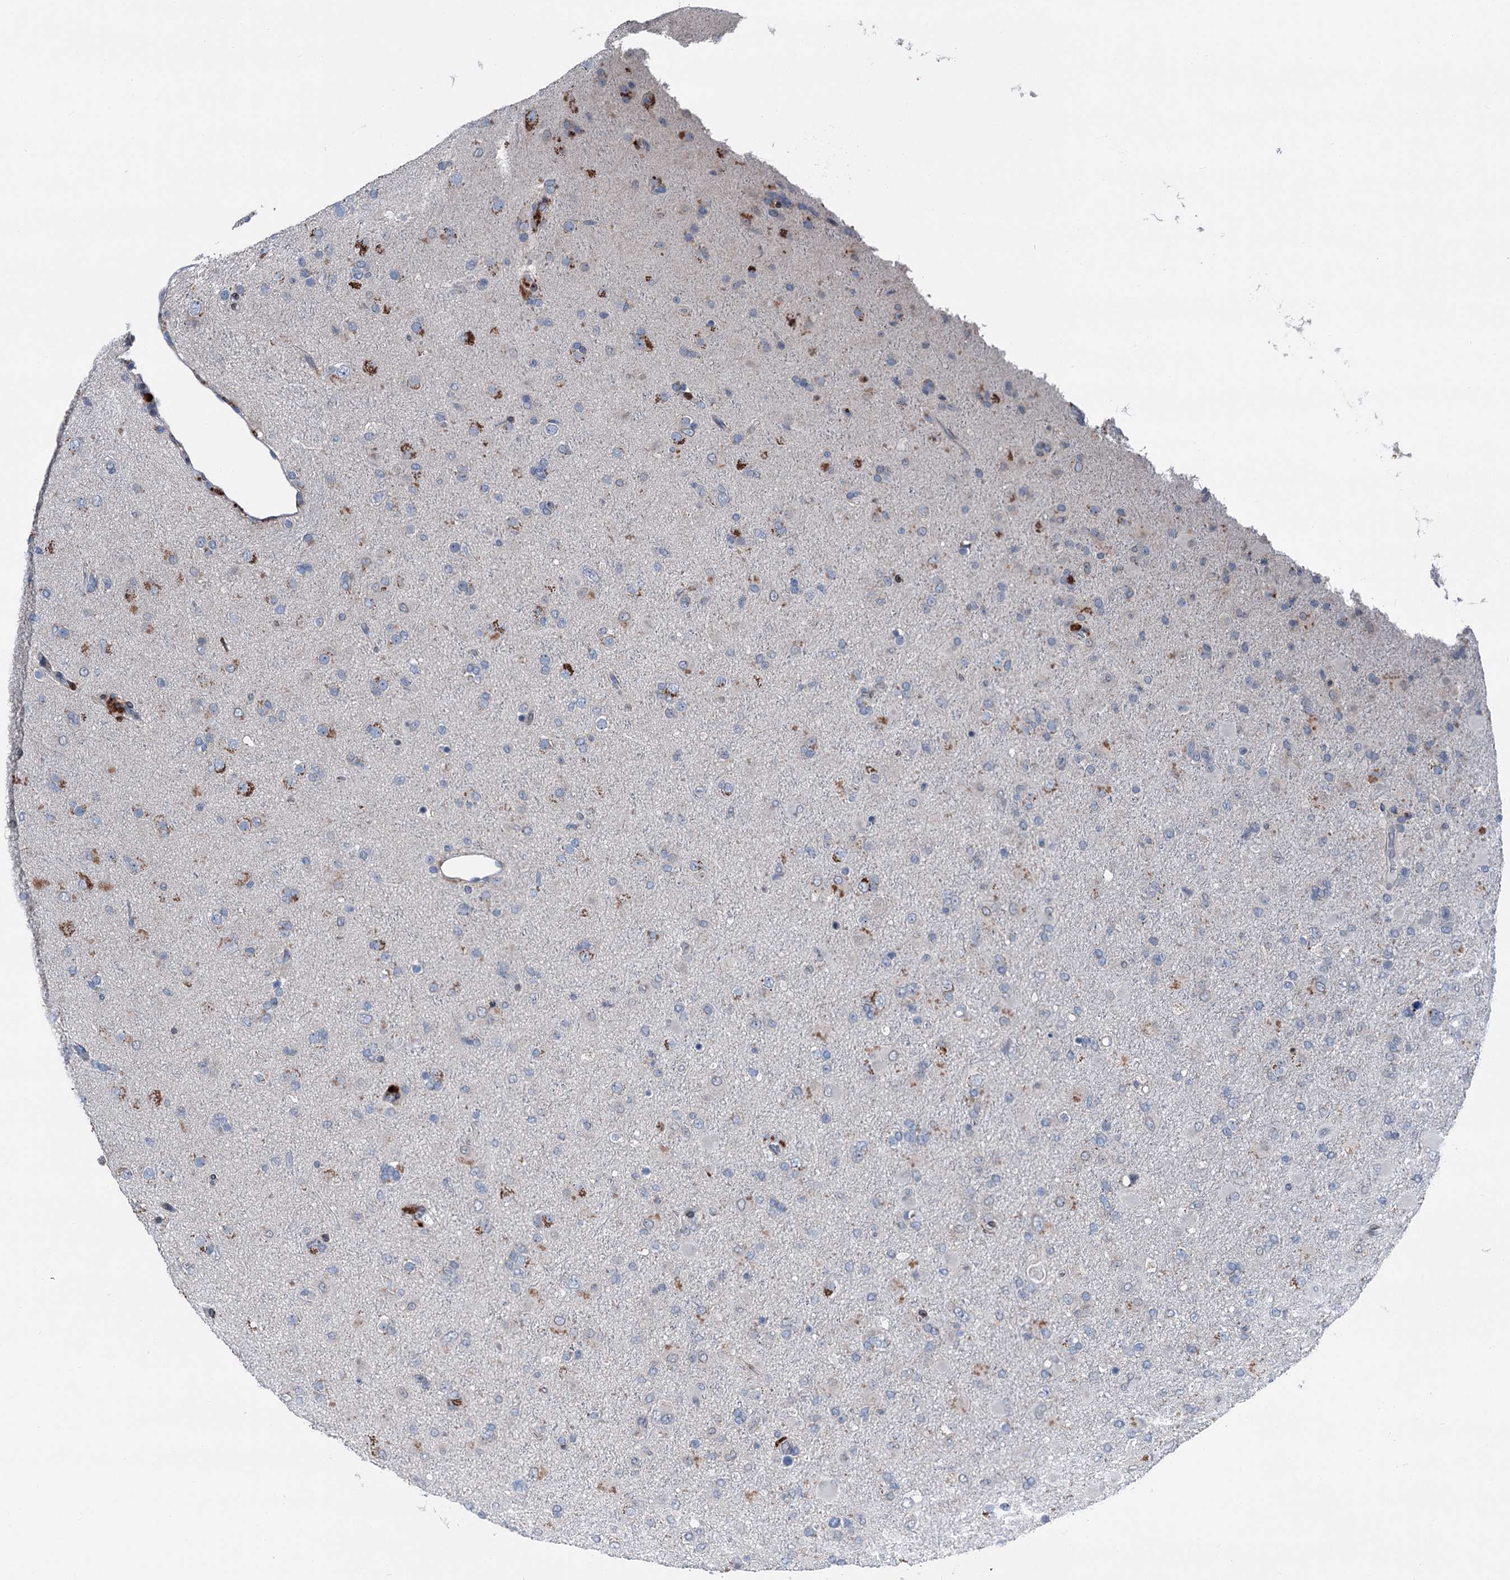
{"staining": {"intensity": "moderate", "quantity": "<25%", "location": "cytoplasmic/membranous"}, "tissue": "glioma", "cell_type": "Tumor cells", "image_type": "cancer", "snomed": [{"axis": "morphology", "description": "Glioma, malignant, Low grade"}, {"axis": "topography", "description": "Brain"}], "caption": "Approximately <25% of tumor cells in low-grade glioma (malignant) exhibit moderate cytoplasmic/membranous protein staining as visualized by brown immunohistochemical staining.", "gene": "MRPL14", "patient": {"sex": "male", "age": 65}}